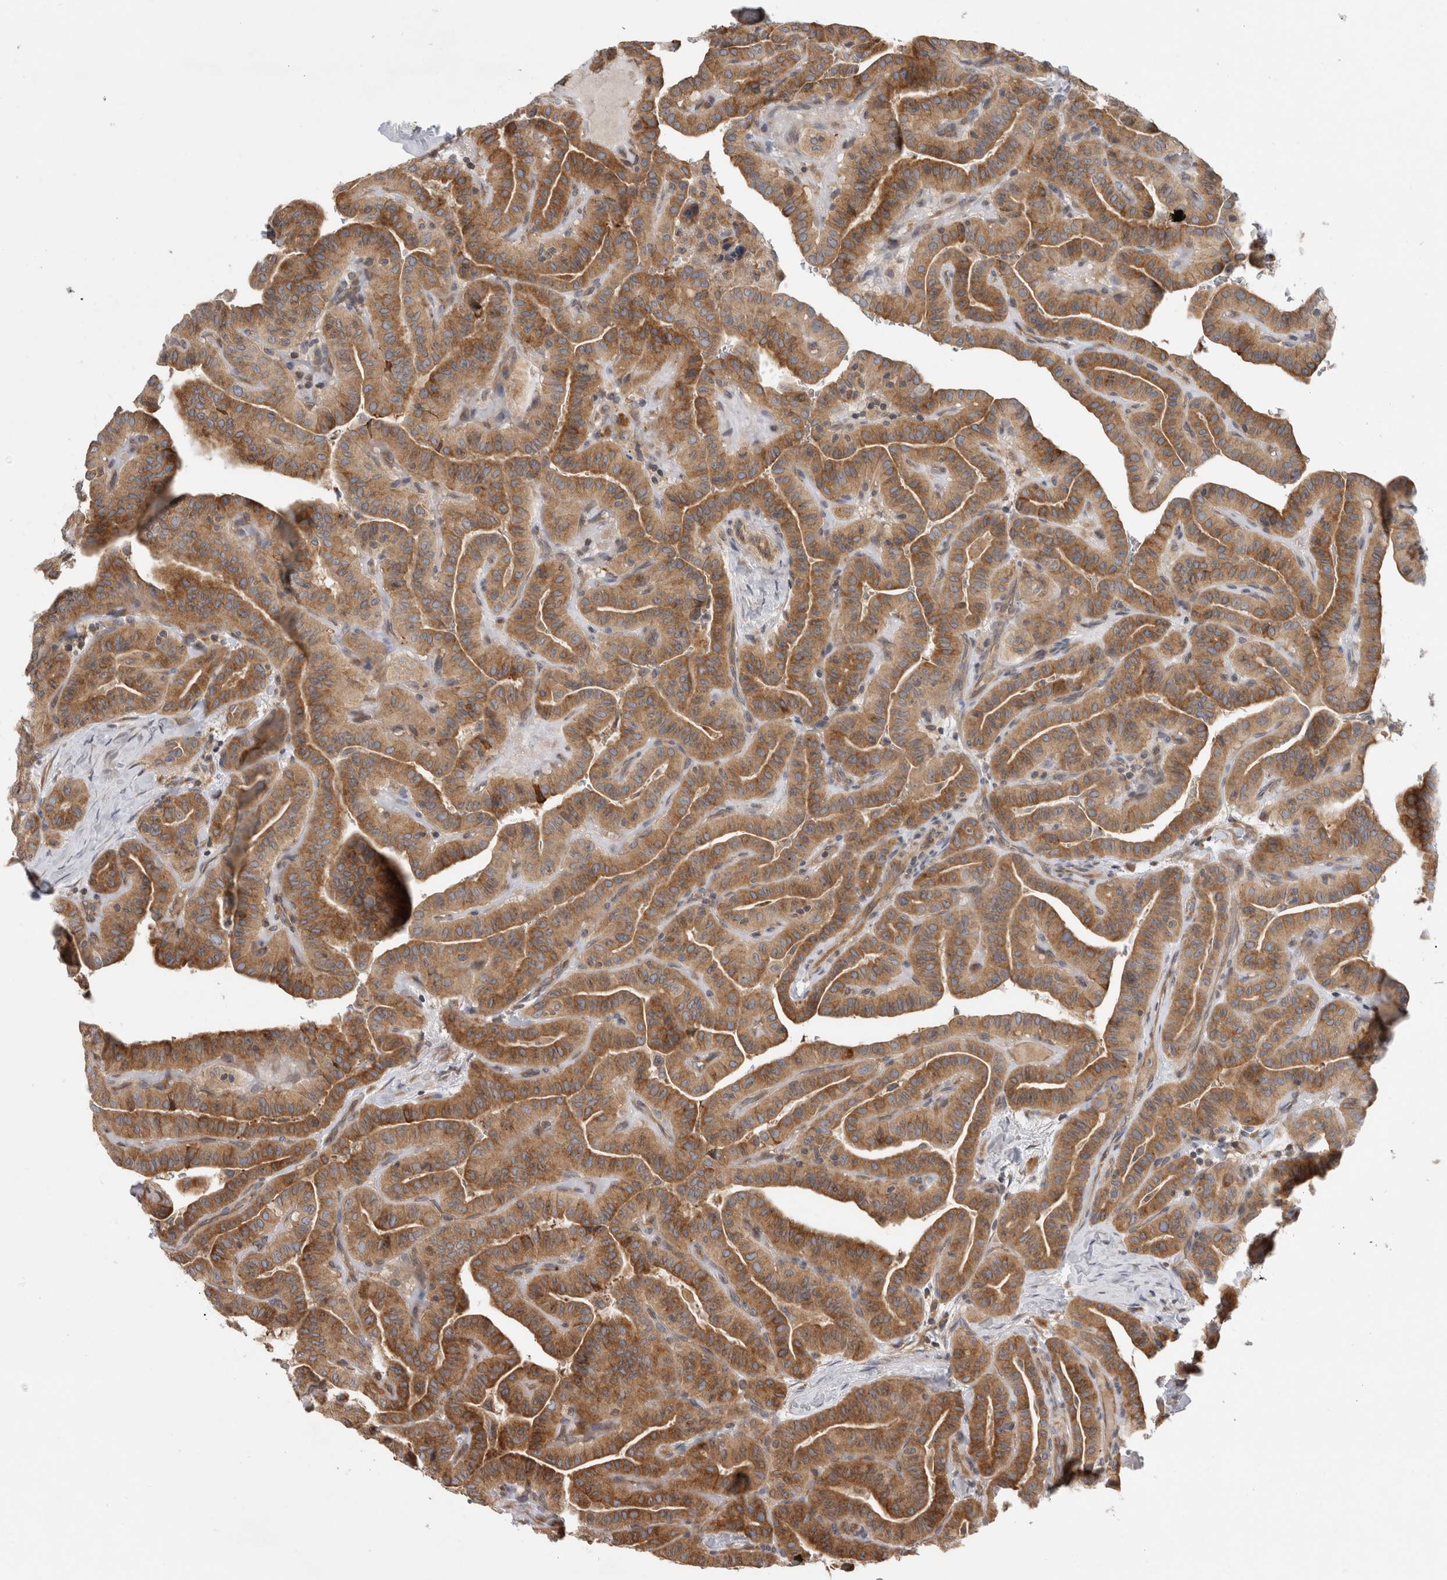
{"staining": {"intensity": "moderate", "quantity": ">75%", "location": "cytoplasmic/membranous"}, "tissue": "thyroid cancer", "cell_type": "Tumor cells", "image_type": "cancer", "snomed": [{"axis": "morphology", "description": "Papillary adenocarcinoma, NOS"}, {"axis": "topography", "description": "Thyroid gland"}], "caption": "Thyroid papillary adenocarcinoma tissue displays moderate cytoplasmic/membranous positivity in about >75% of tumor cells, visualized by immunohistochemistry.", "gene": "PARP6", "patient": {"sex": "male", "age": 77}}